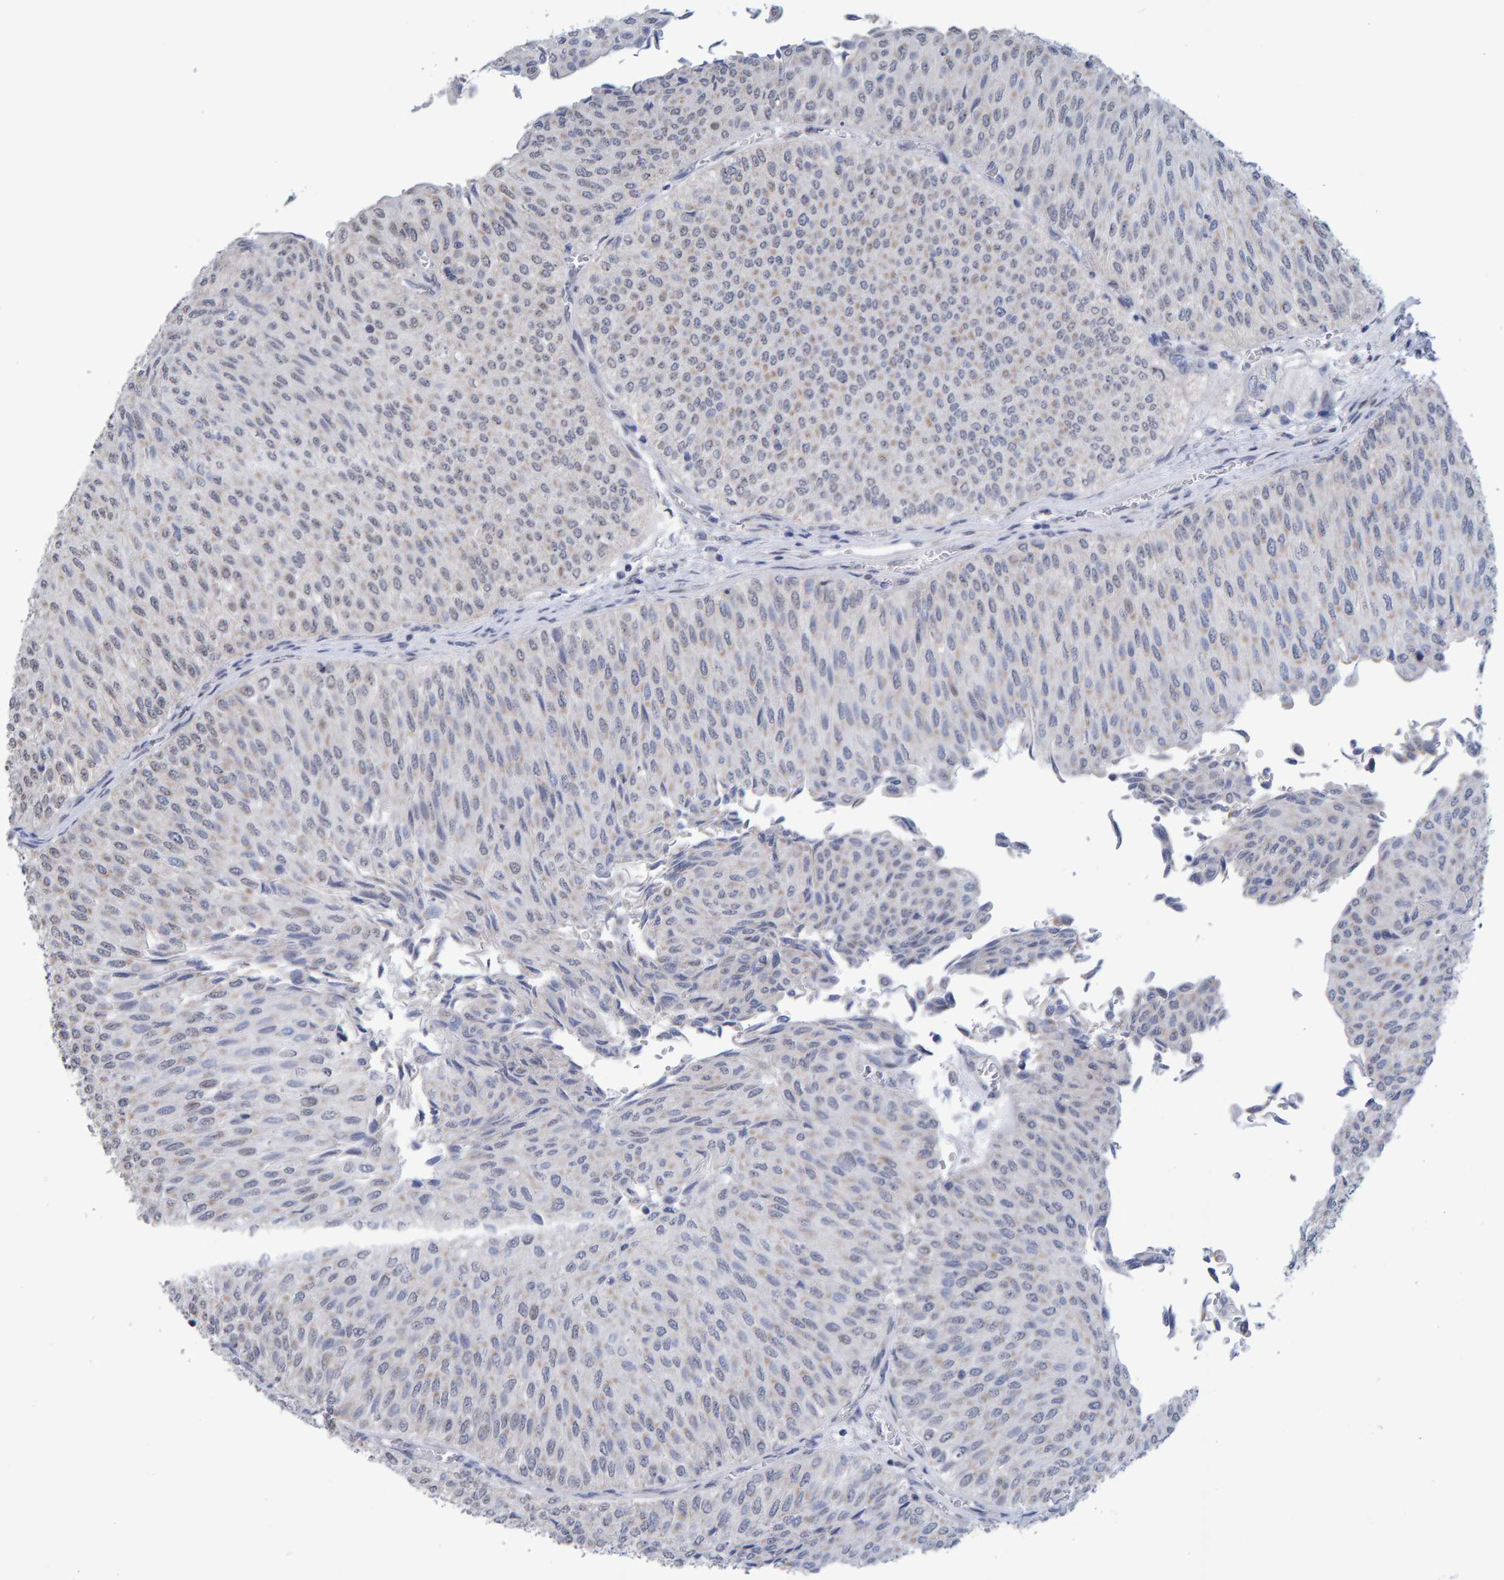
{"staining": {"intensity": "weak", "quantity": "<25%", "location": "cytoplasmic/membranous"}, "tissue": "urothelial cancer", "cell_type": "Tumor cells", "image_type": "cancer", "snomed": [{"axis": "morphology", "description": "Urothelial carcinoma, Low grade"}, {"axis": "topography", "description": "Urinary bladder"}], "caption": "Human urothelial cancer stained for a protein using immunohistochemistry (IHC) displays no staining in tumor cells.", "gene": "USP43", "patient": {"sex": "male", "age": 78}}